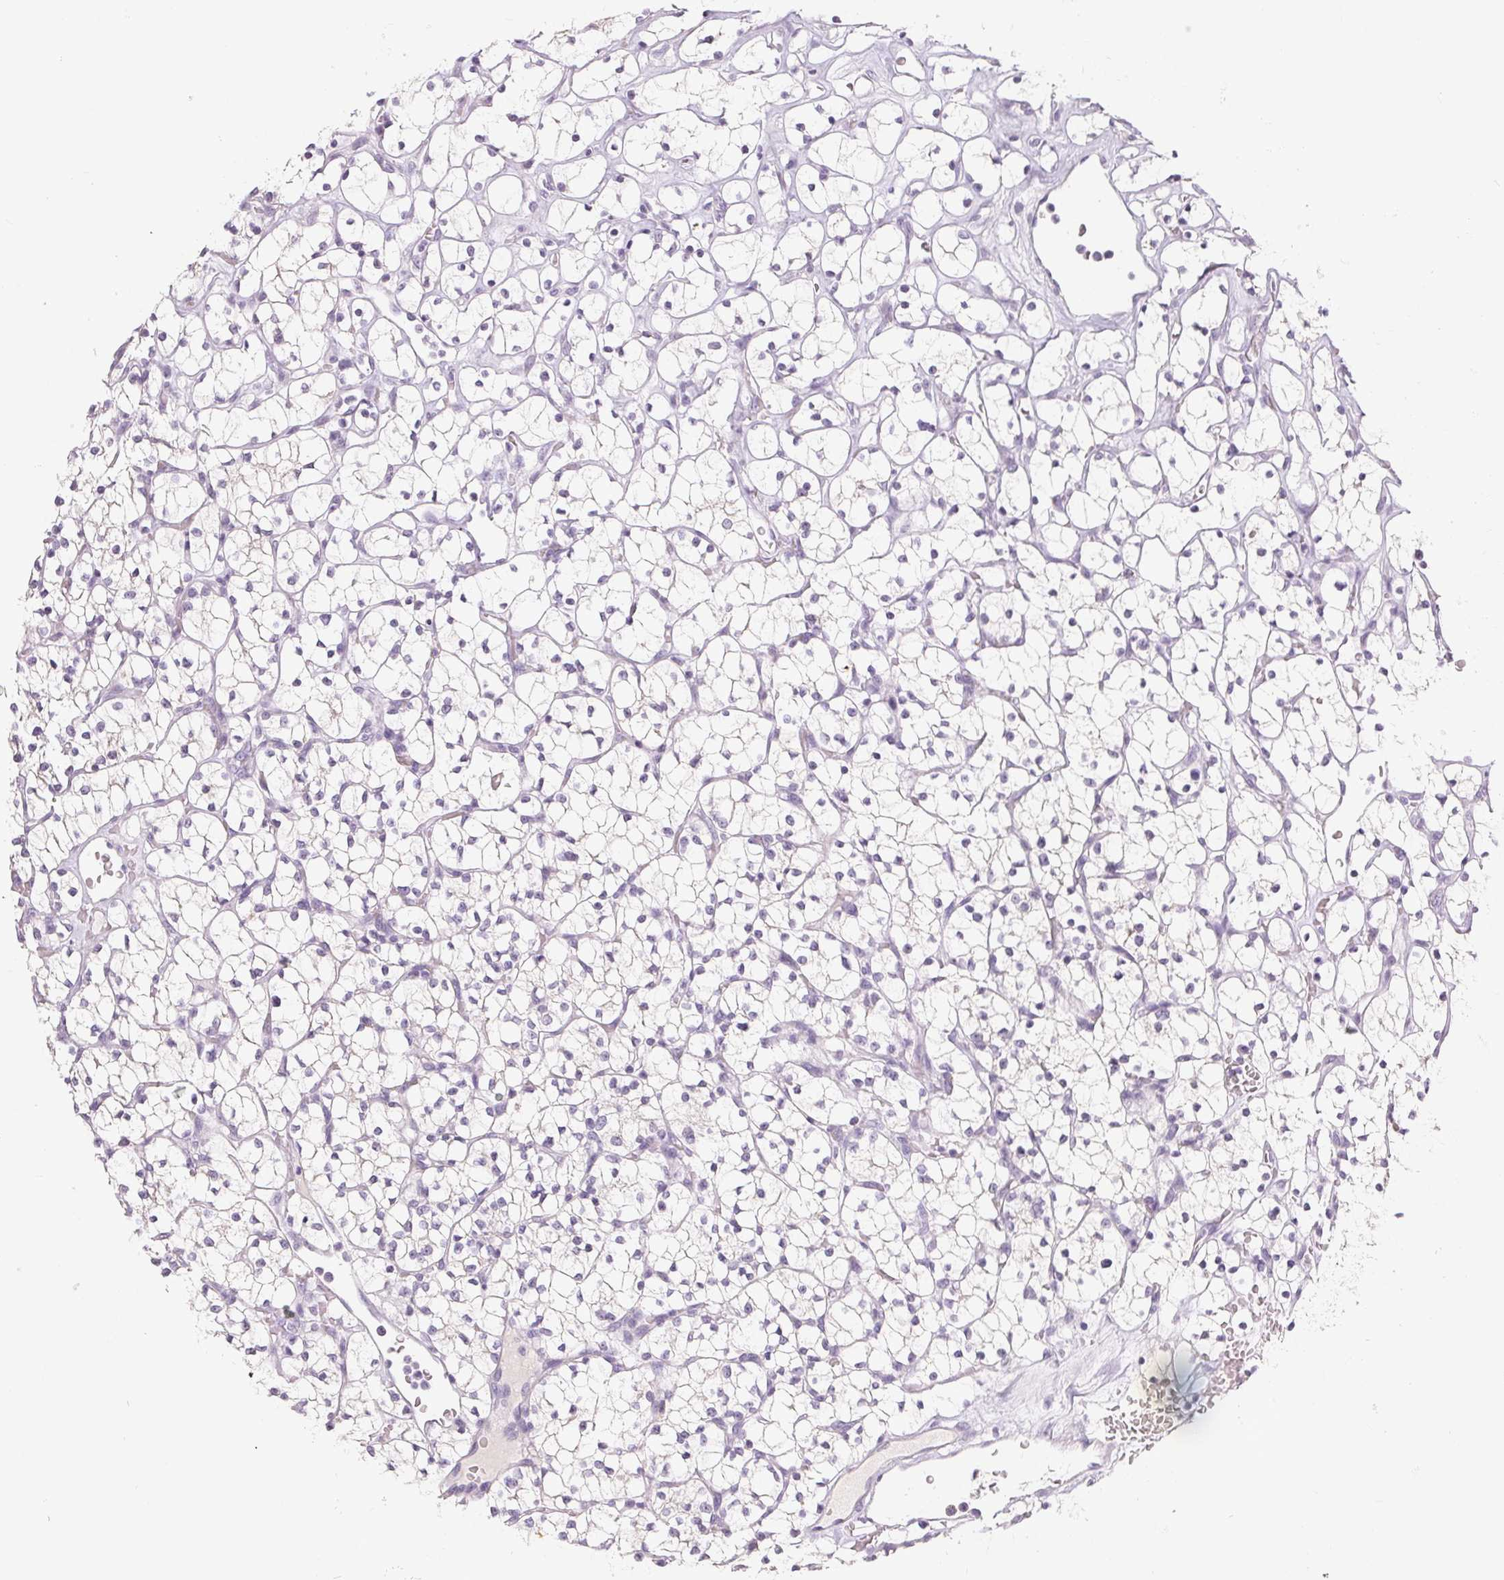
{"staining": {"intensity": "negative", "quantity": "none", "location": "none"}, "tissue": "renal cancer", "cell_type": "Tumor cells", "image_type": "cancer", "snomed": [{"axis": "morphology", "description": "Adenocarcinoma, NOS"}, {"axis": "topography", "description": "Kidney"}], "caption": "A micrograph of human renal cancer is negative for staining in tumor cells. (IHC, brightfield microscopy, high magnification).", "gene": "MIOX", "patient": {"sex": "female", "age": 64}}